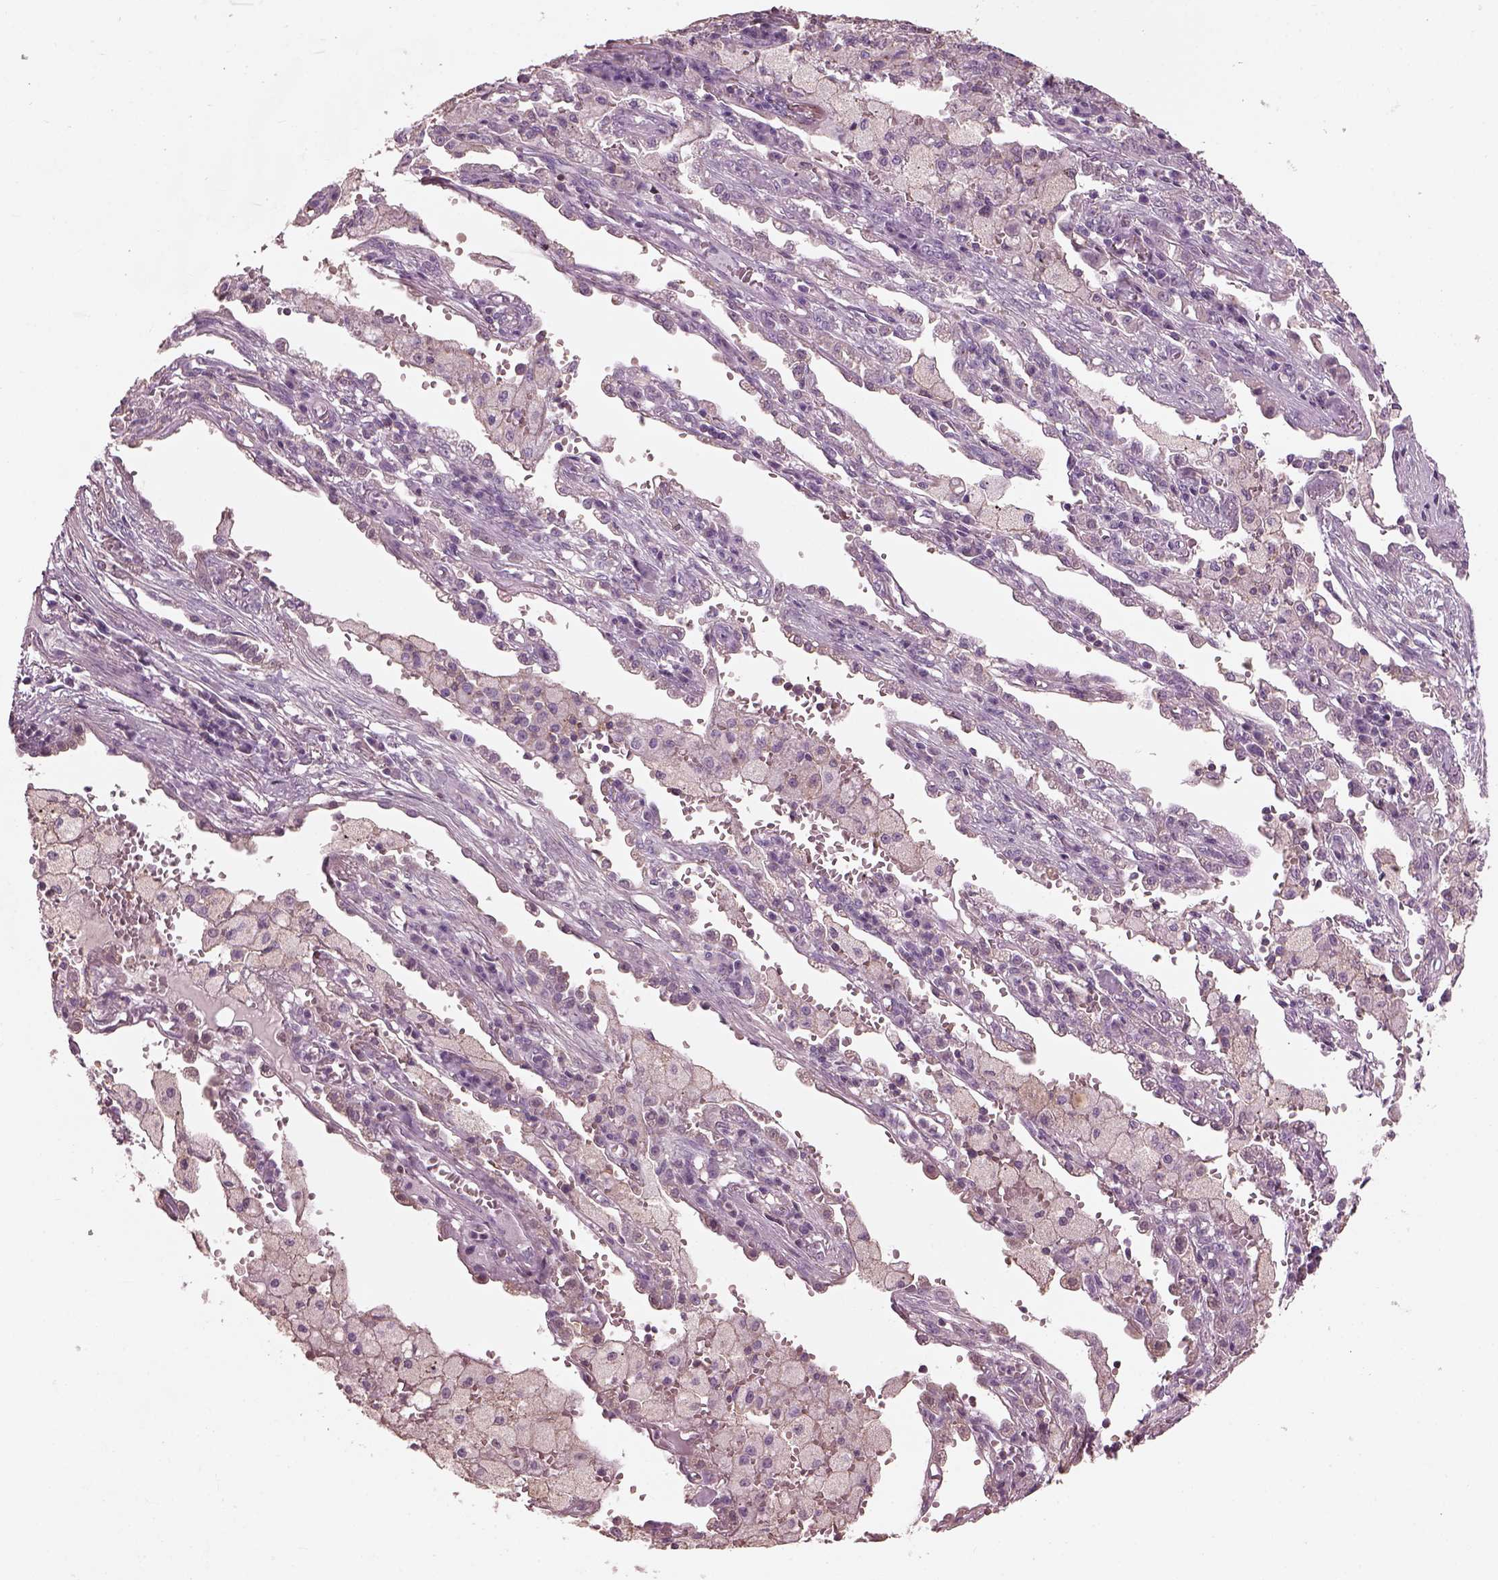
{"staining": {"intensity": "negative", "quantity": "none", "location": "none"}, "tissue": "lung cancer", "cell_type": "Tumor cells", "image_type": "cancer", "snomed": [{"axis": "morphology", "description": "Adenocarcinoma, NOS"}, {"axis": "topography", "description": "Lung"}], "caption": "There is no significant positivity in tumor cells of adenocarcinoma (lung). Nuclei are stained in blue.", "gene": "SRI", "patient": {"sex": "male", "age": 57}}